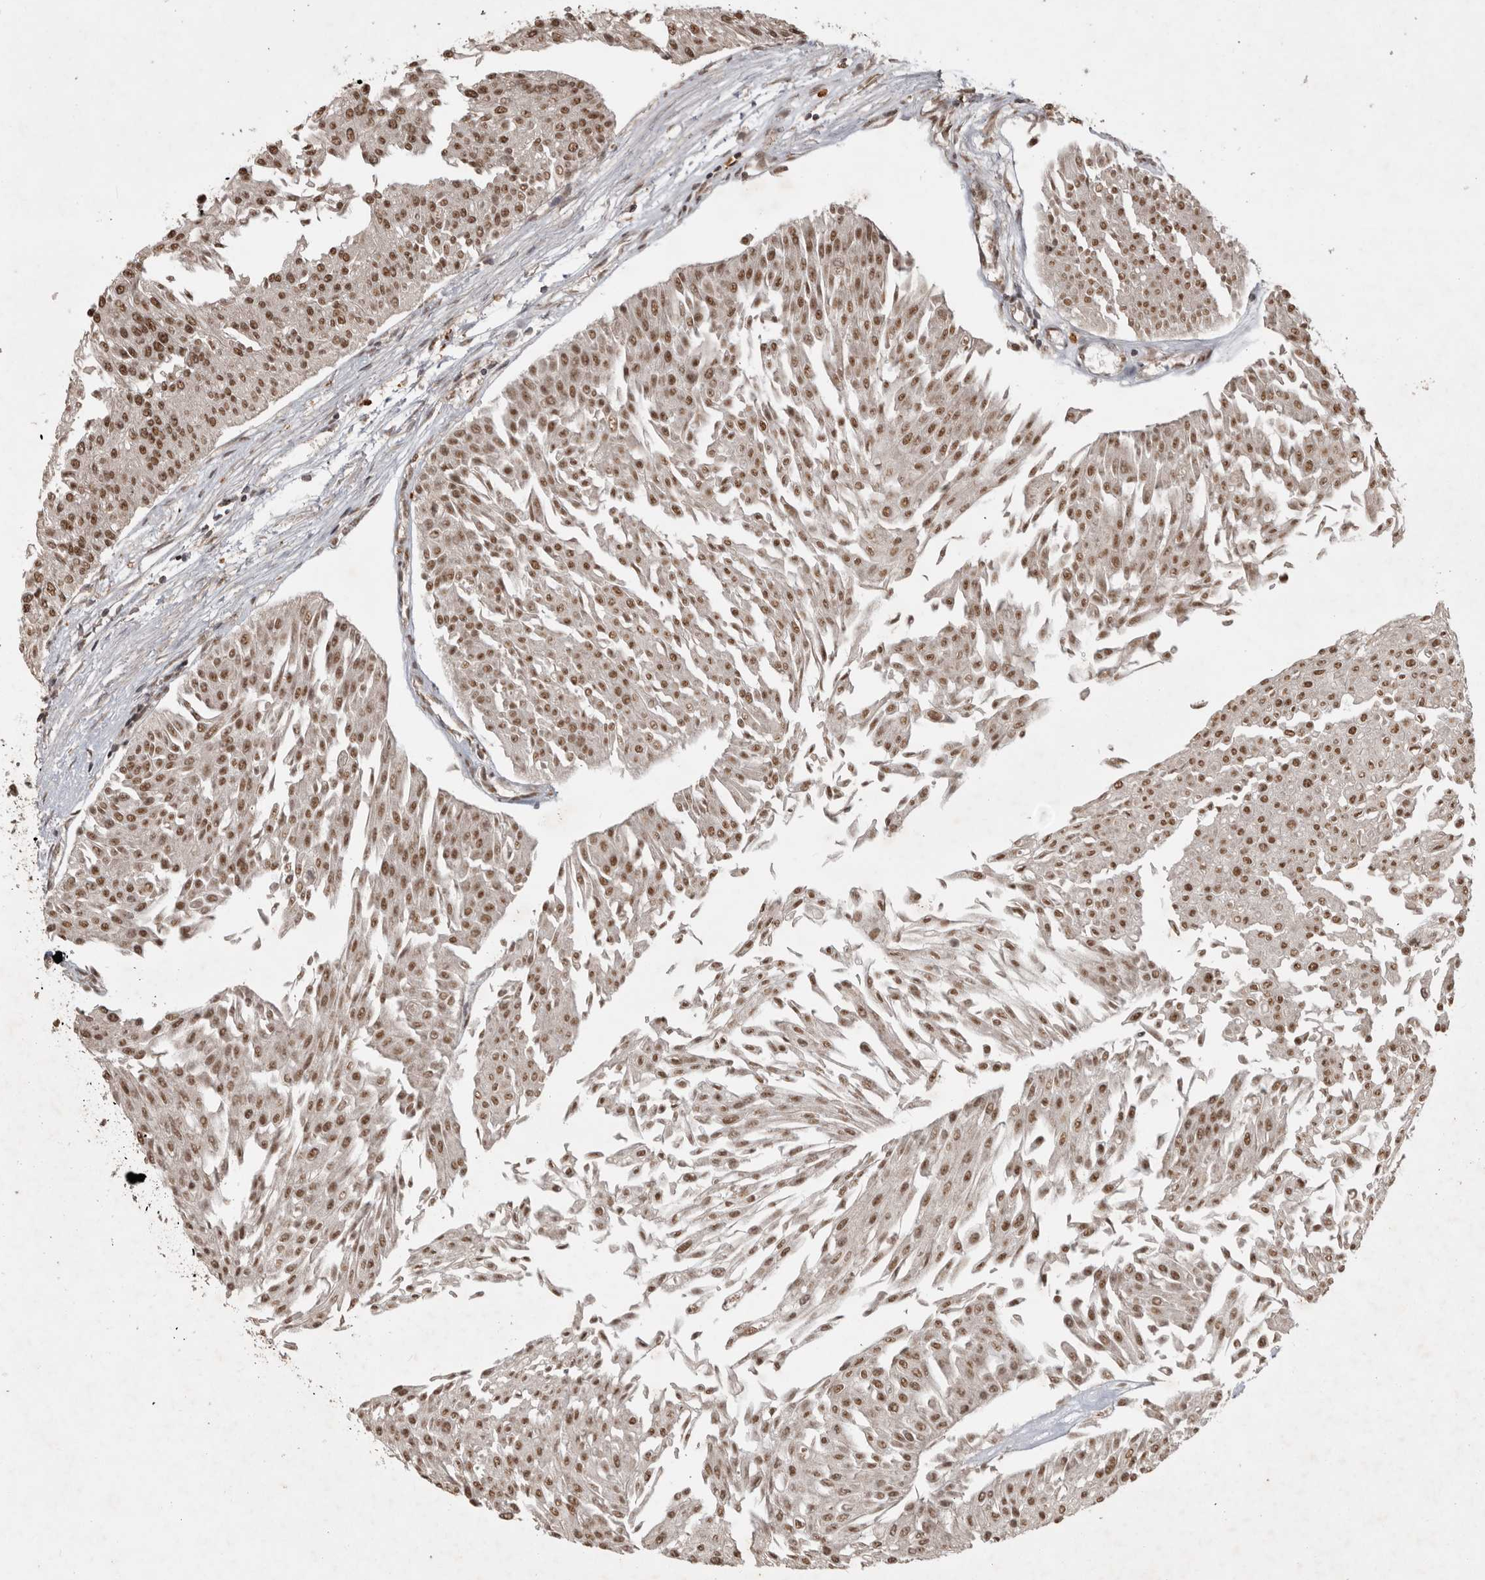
{"staining": {"intensity": "moderate", "quantity": ">75%", "location": "nuclear"}, "tissue": "urothelial cancer", "cell_type": "Tumor cells", "image_type": "cancer", "snomed": [{"axis": "morphology", "description": "Urothelial carcinoma, Low grade"}, {"axis": "topography", "description": "Urinary bladder"}], "caption": "Protein staining of urothelial cancer tissue reveals moderate nuclear expression in approximately >75% of tumor cells.", "gene": "CBLL1", "patient": {"sex": "male", "age": 67}}